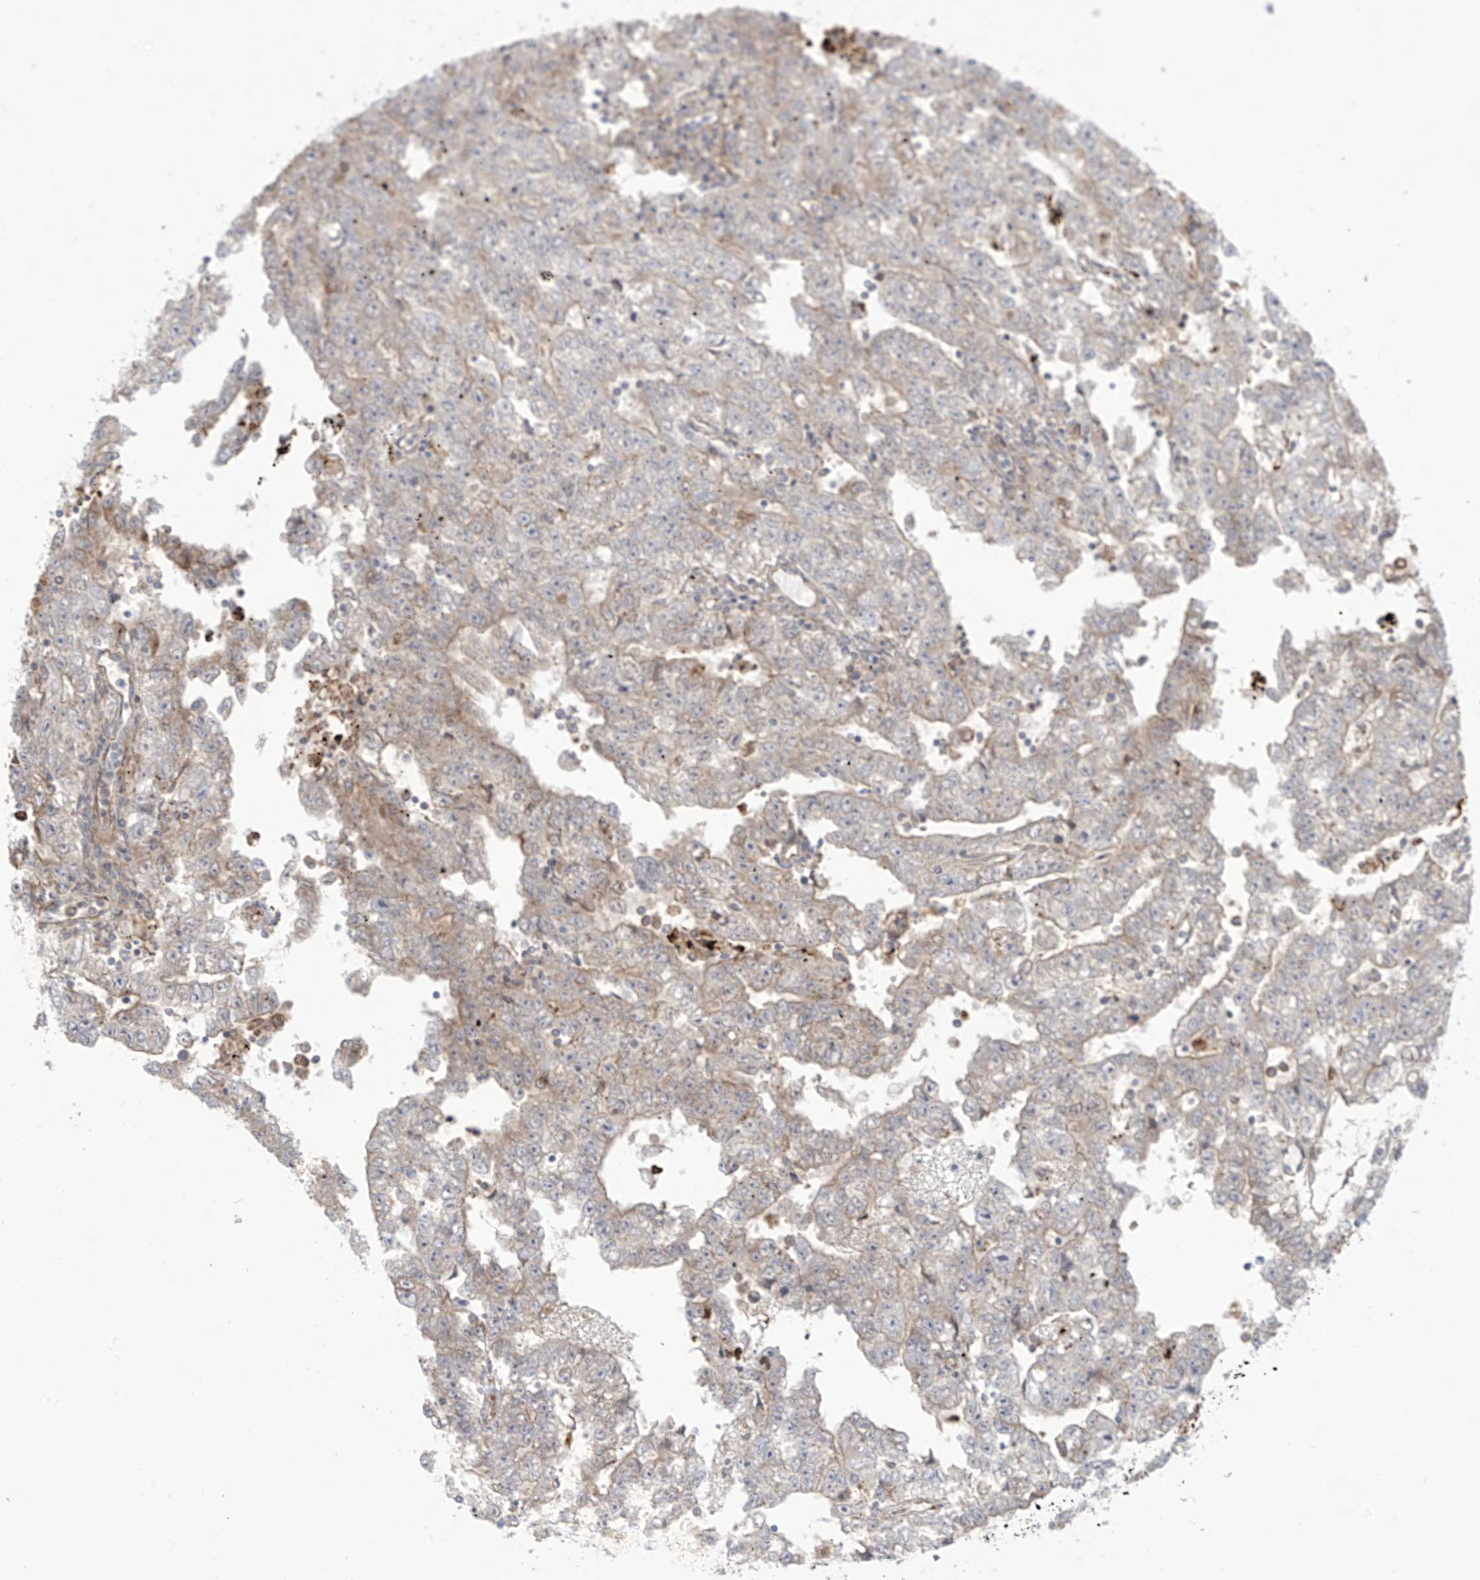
{"staining": {"intensity": "weak", "quantity": "<25%", "location": "cytoplasmic/membranous"}, "tissue": "testis cancer", "cell_type": "Tumor cells", "image_type": "cancer", "snomed": [{"axis": "morphology", "description": "Carcinoma, Embryonal, NOS"}, {"axis": "topography", "description": "Testis"}], "caption": "High magnification brightfield microscopy of testis embryonal carcinoma stained with DAB (brown) and counterstained with hematoxylin (blue): tumor cells show no significant expression.", "gene": "PPAT", "patient": {"sex": "male", "age": 25}}